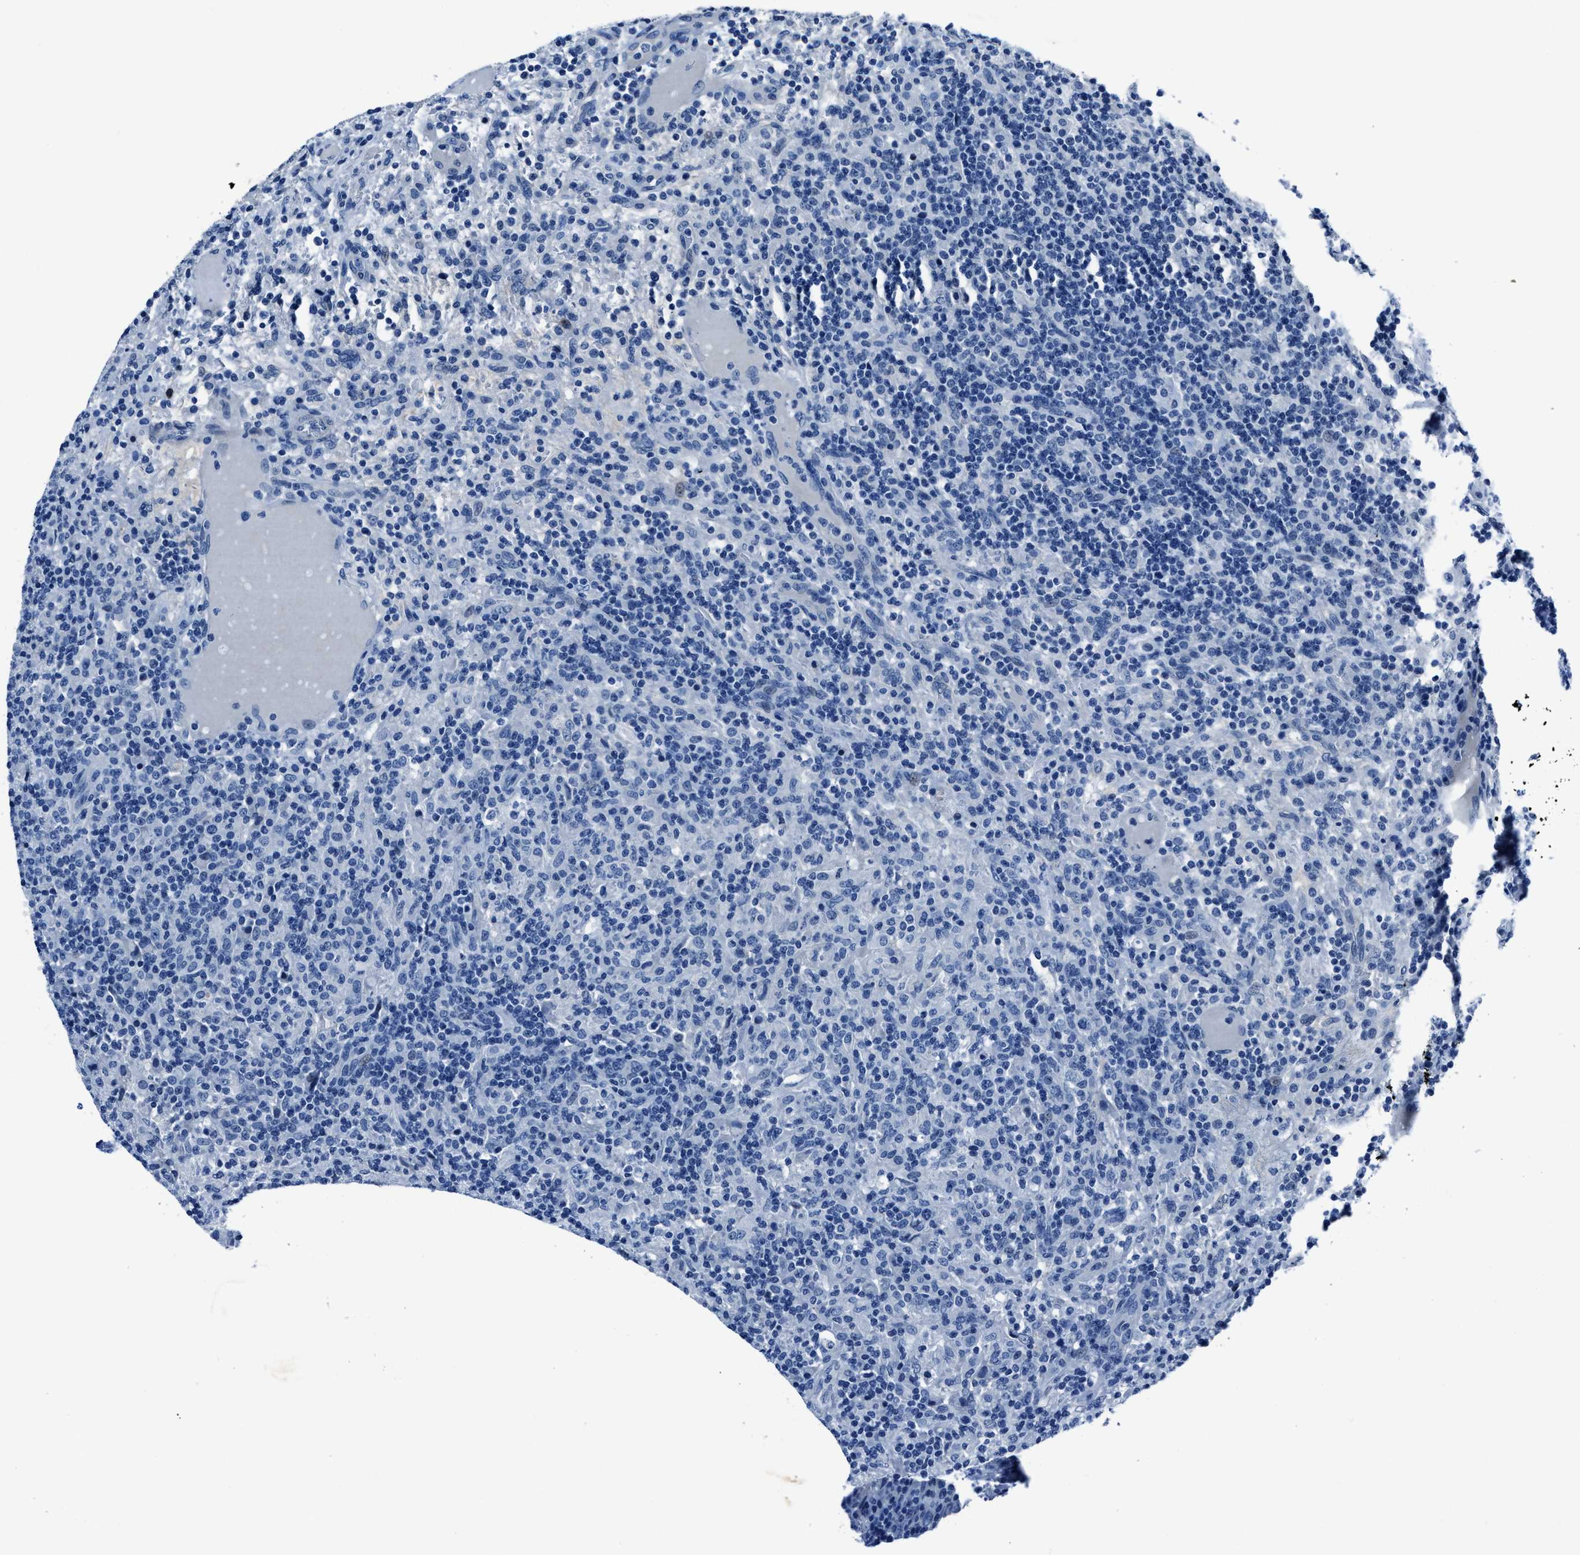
{"staining": {"intensity": "negative", "quantity": "none", "location": "none"}, "tissue": "lymphoma", "cell_type": "Tumor cells", "image_type": "cancer", "snomed": [{"axis": "morphology", "description": "Hodgkin's disease, NOS"}, {"axis": "topography", "description": "Lymph node"}], "caption": "The image displays no significant positivity in tumor cells of Hodgkin's disease.", "gene": "NACAD", "patient": {"sex": "male", "age": 70}}